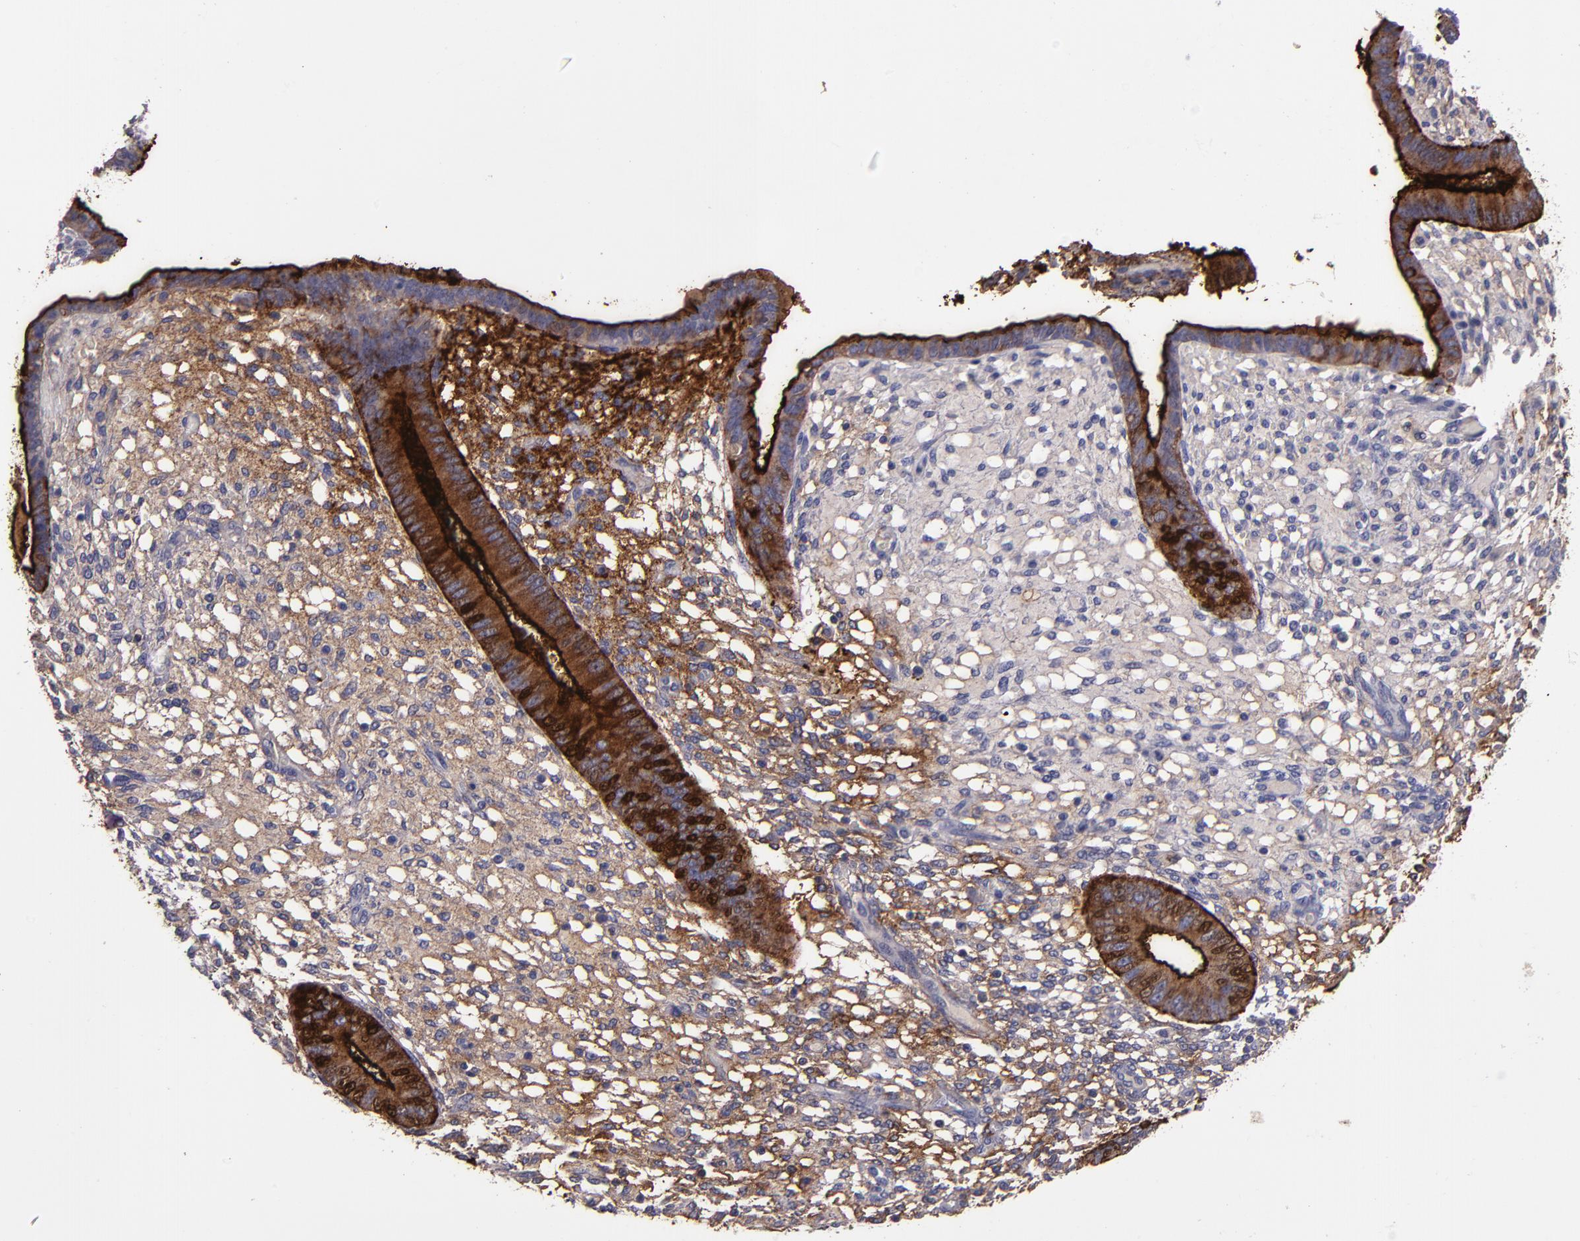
{"staining": {"intensity": "negative", "quantity": "none", "location": "none"}, "tissue": "endometrium", "cell_type": "Cells in endometrial stroma", "image_type": "normal", "snomed": [{"axis": "morphology", "description": "Normal tissue, NOS"}, {"axis": "topography", "description": "Endometrium"}], "caption": "High magnification brightfield microscopy of normal endometrium stained with DAB (3,3'-diaminobenzidine) (brown) and counterstained with hematoxylin (blue): cells in endometrial stroma show no significant staining.", "gene": "MFGE8", "patient": {"sex": "female", "age": 42}}